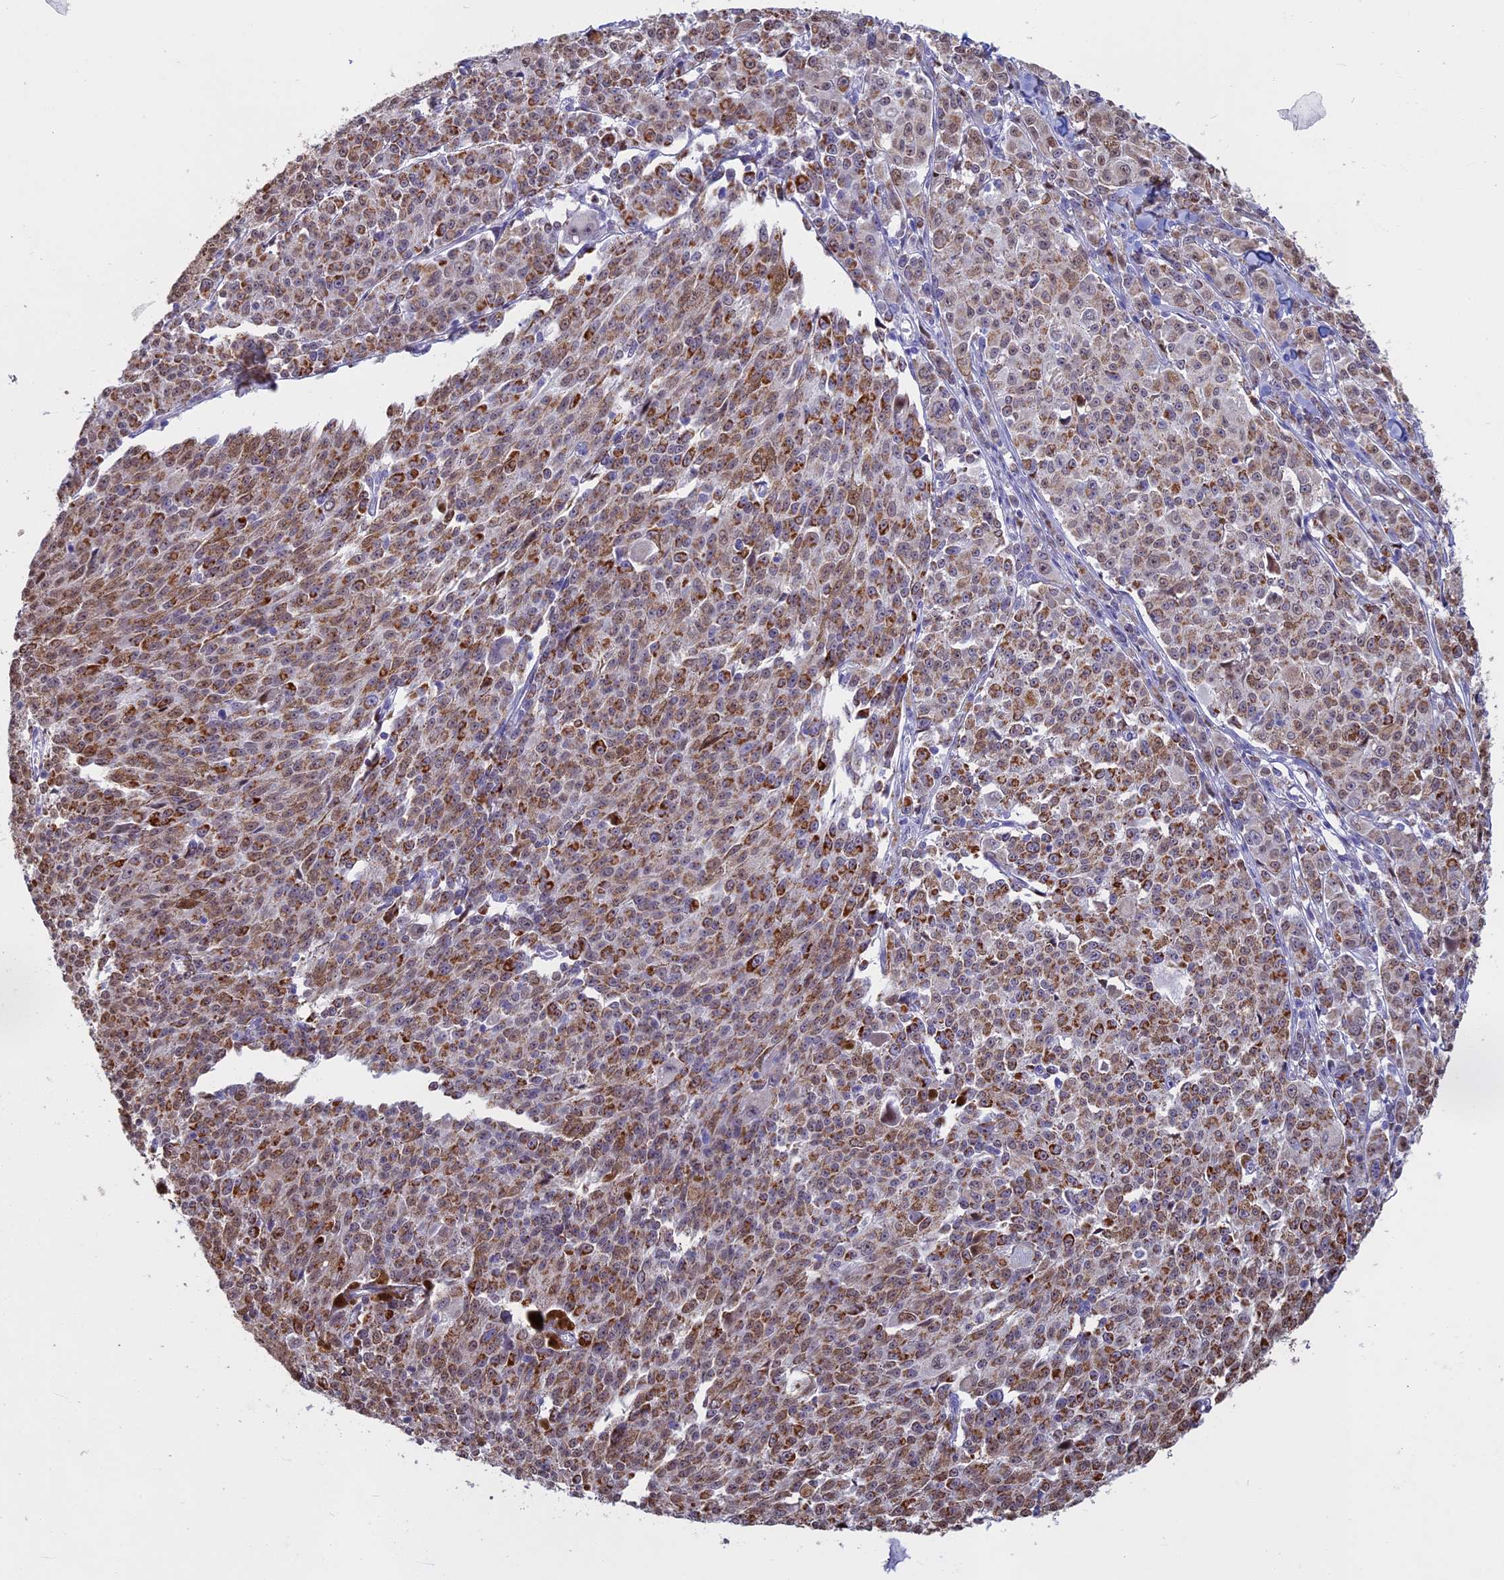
{"staining": {"intensity": "moderate", "quantity": ">75%", "location": "cytoplasmic/membranous"}, "tissue": "melanoma", "cell_type": "Tumor cells", "image_type": "cancer", "snomed": [{"axis": "morphology", "description": "Malignant melanoma, NOS"}, {"axis": "topography", "description": "Skin"}], "caption": "A brown stain labels moderate cytoplasmic/membranous positivity of a protein in melanoma tumor cells.", "gene": "ACSS1", "patient": {"sex": "female", "age": 52}}